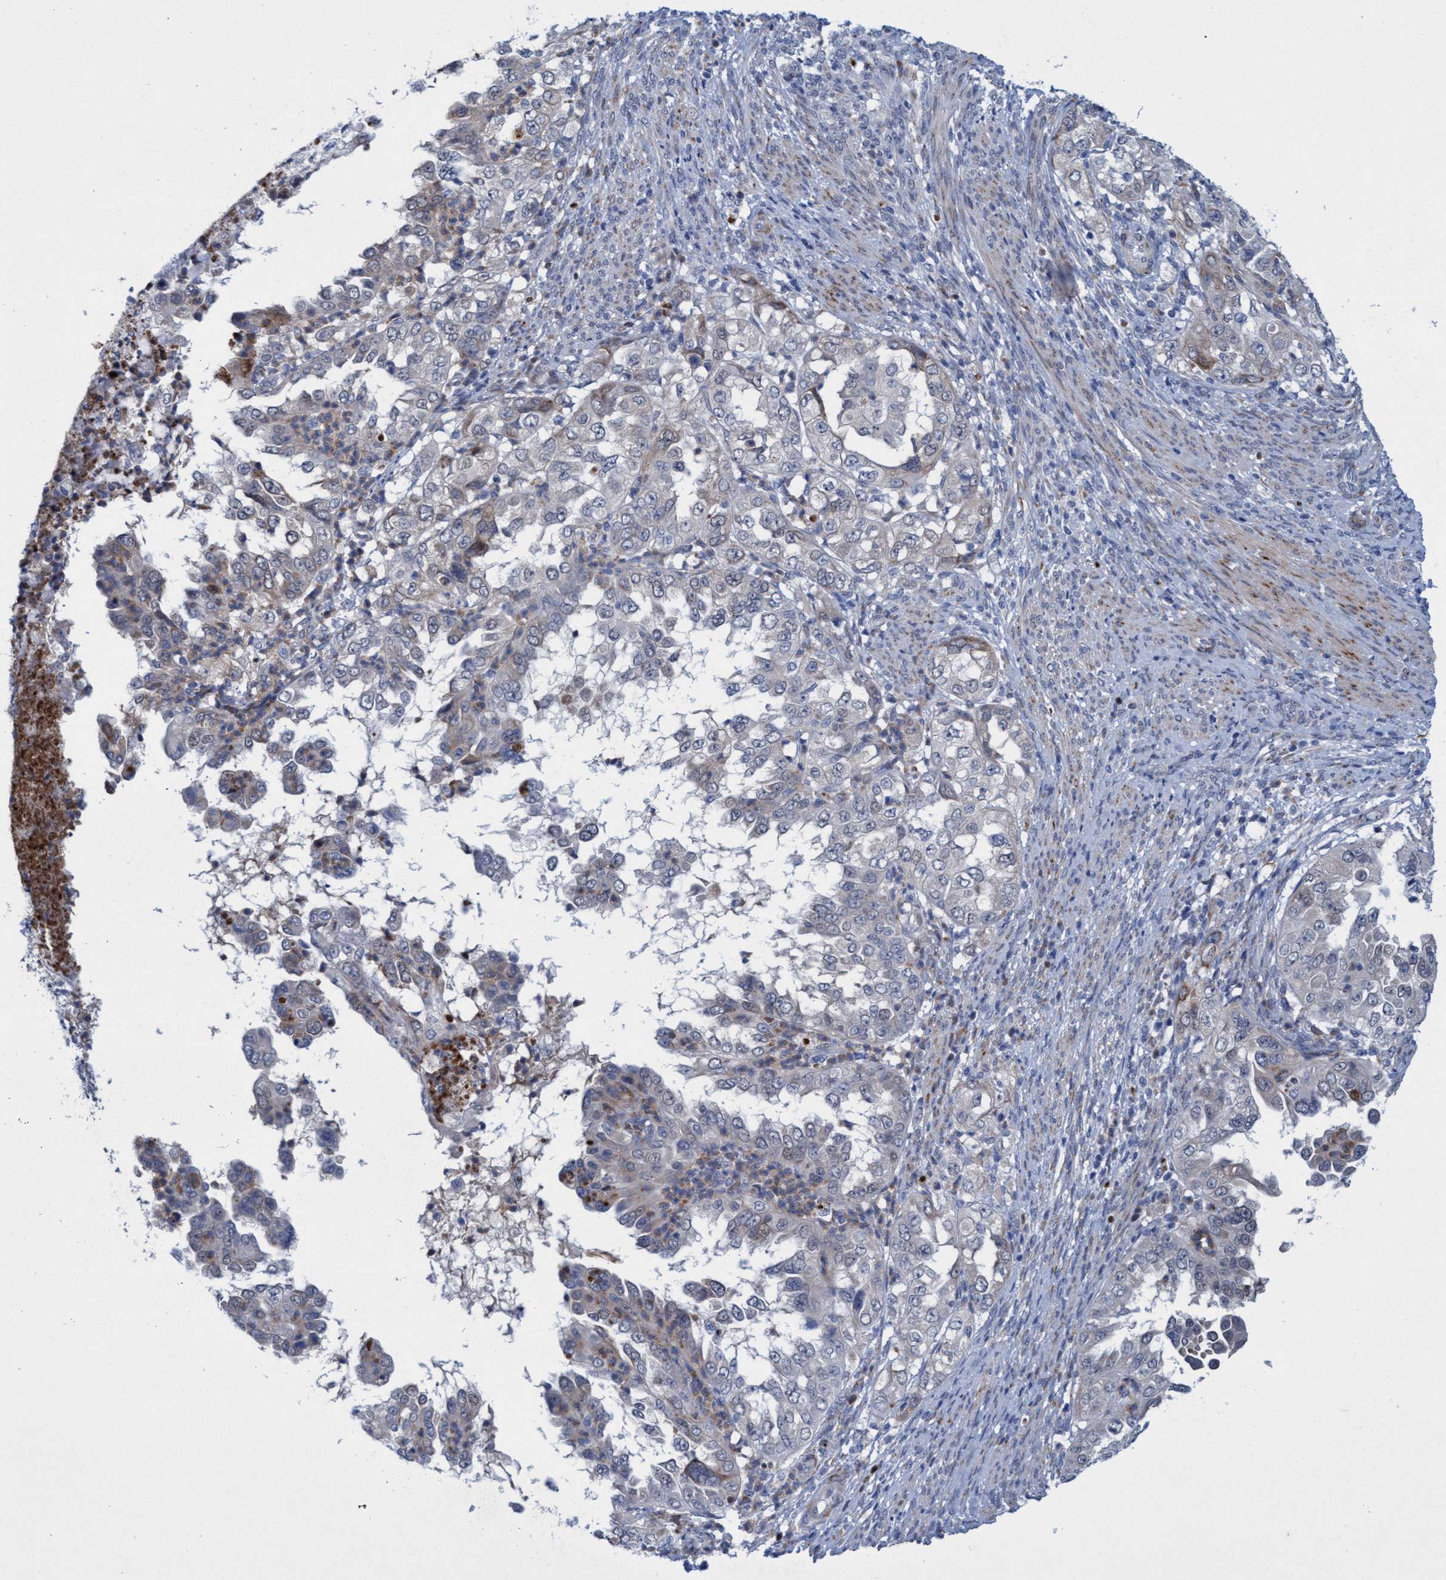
{"staining": {"intensity": "negative", "quantity": "none", "location": "none"}, "tissue": "endometrial cancer", "cell_type": "Tumor cells", "image_type": "cancer", "snomed": [{"axis": "morphology", "description": "Adenocarcinoma, NOS"}, {"axis": "topography", "description": "Endometrium"}], "caption": "Immunohistochemical staining of human adenocarcinoma (endometrial) shows no significant expression in tumor cells.", "gene": "SLC43A2", "patient": {"sex": "female", "age": 85}}